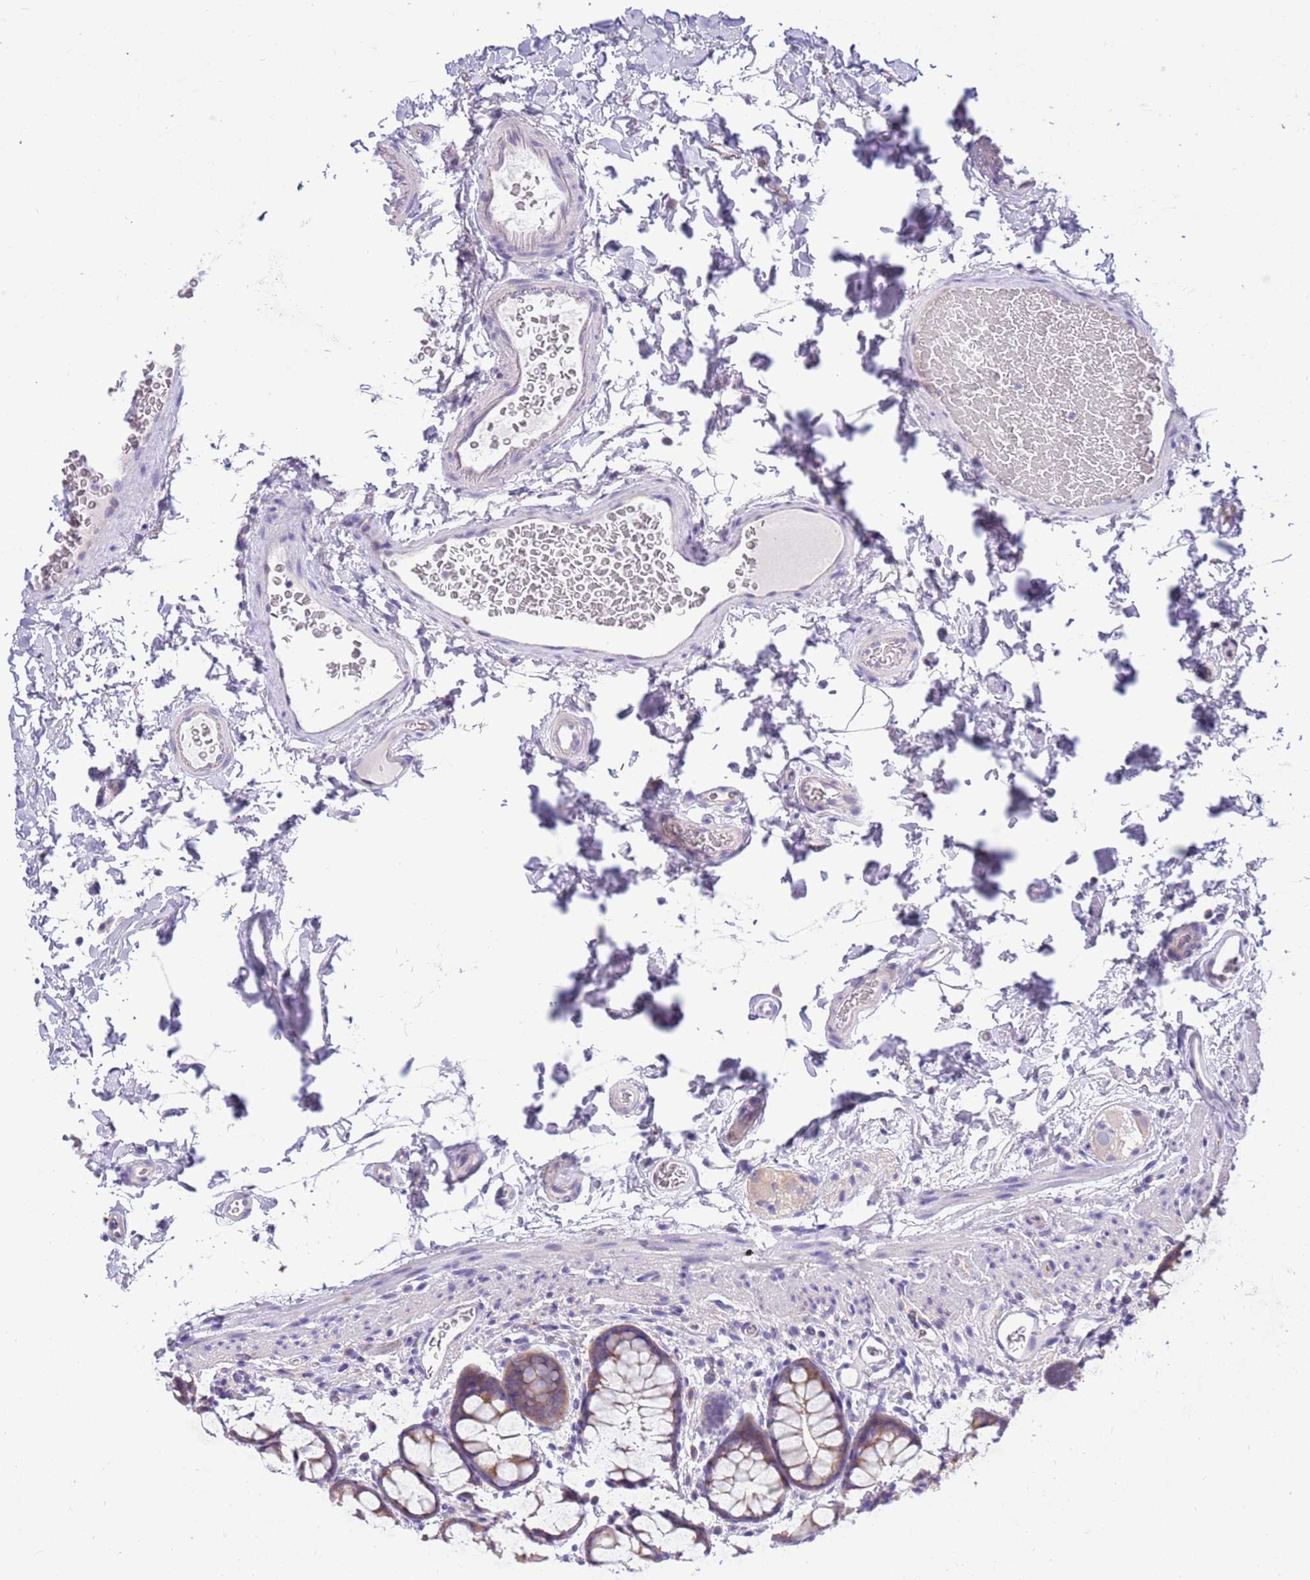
{"staining": {"intensity": "weak", "quantity": "<25%", "location": "cytoplasmic/membranous"}, "tissue": "colon", "cell_type": "Endothelial cells", "image_type": "normal", "snomed": [{"axis": "morphology", "description": "Normal tissue, NOS"}, {"axis": "topography", "description": "Colon"}], "caption": "IHC of unremarkable human colon reveals no positivity in endothelial cells. (Brightfield microscopy of DAB IHC at high magnification).", "gene": "STIP1", "patient": {"sex": "female", "age": 82}}